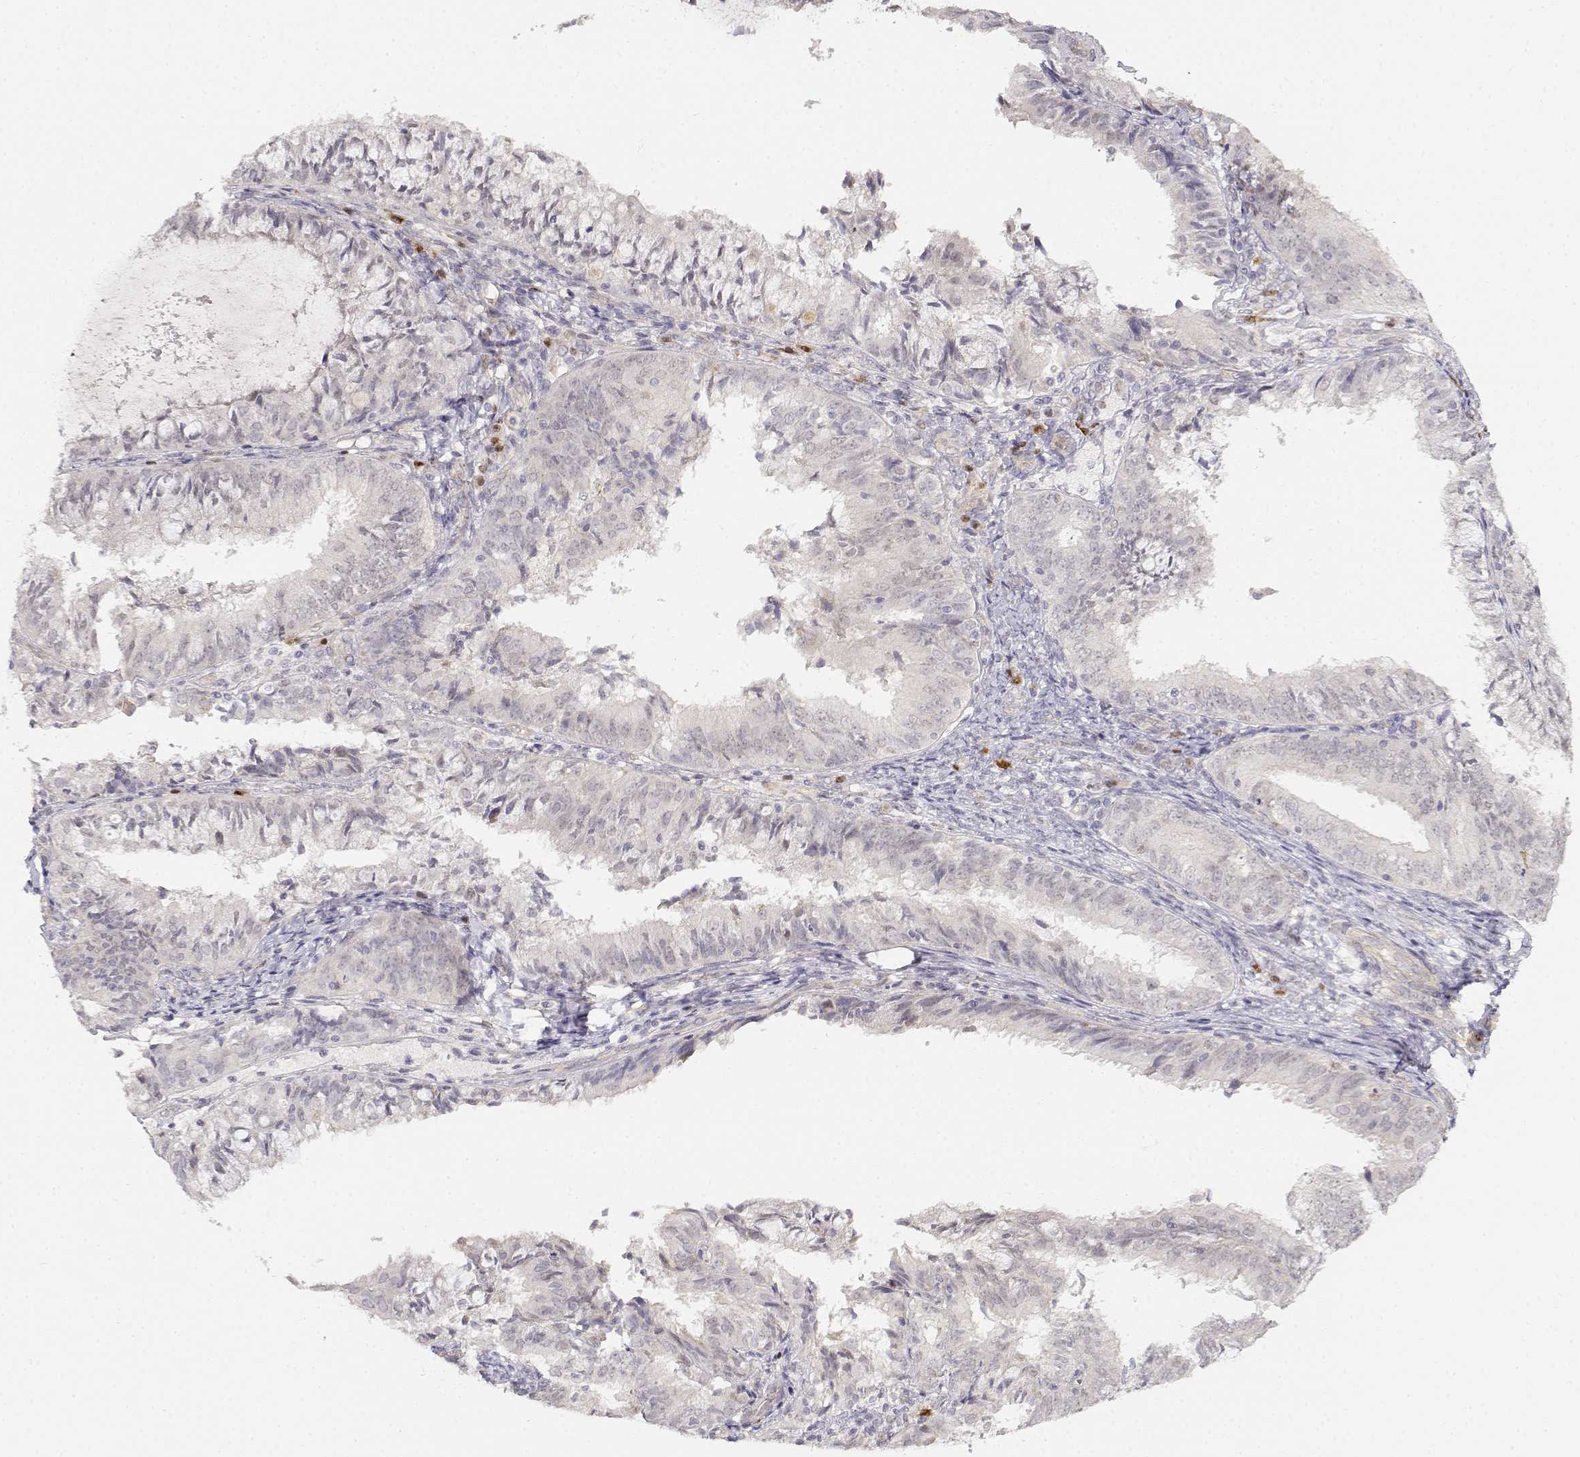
{"staining": {"intensity": "negative", "quantity": "none", "location": "none"}, "tissue": "endometrial cancer", "cell_type": "Tumor cells", "image_type": "cancer", "snomed": [{"axis": "morphology", "description": "Adenocarcinoma, NOS"}, {"axis": "topography", "description": "Endometrium"}], "caption": "Endometrial adenocarcinoma was stained to show a protein in brown. There is no significant expression in tumor cells. Brightfield microscopy of immunohistochemistry (IHC) stained with DAB (3,3'-diaminobenzidine) (brown) and hematoxylin (blue), captured at high magnification.", "gene": "EAF2", "patient": {"sex": "female", "age": 57}}